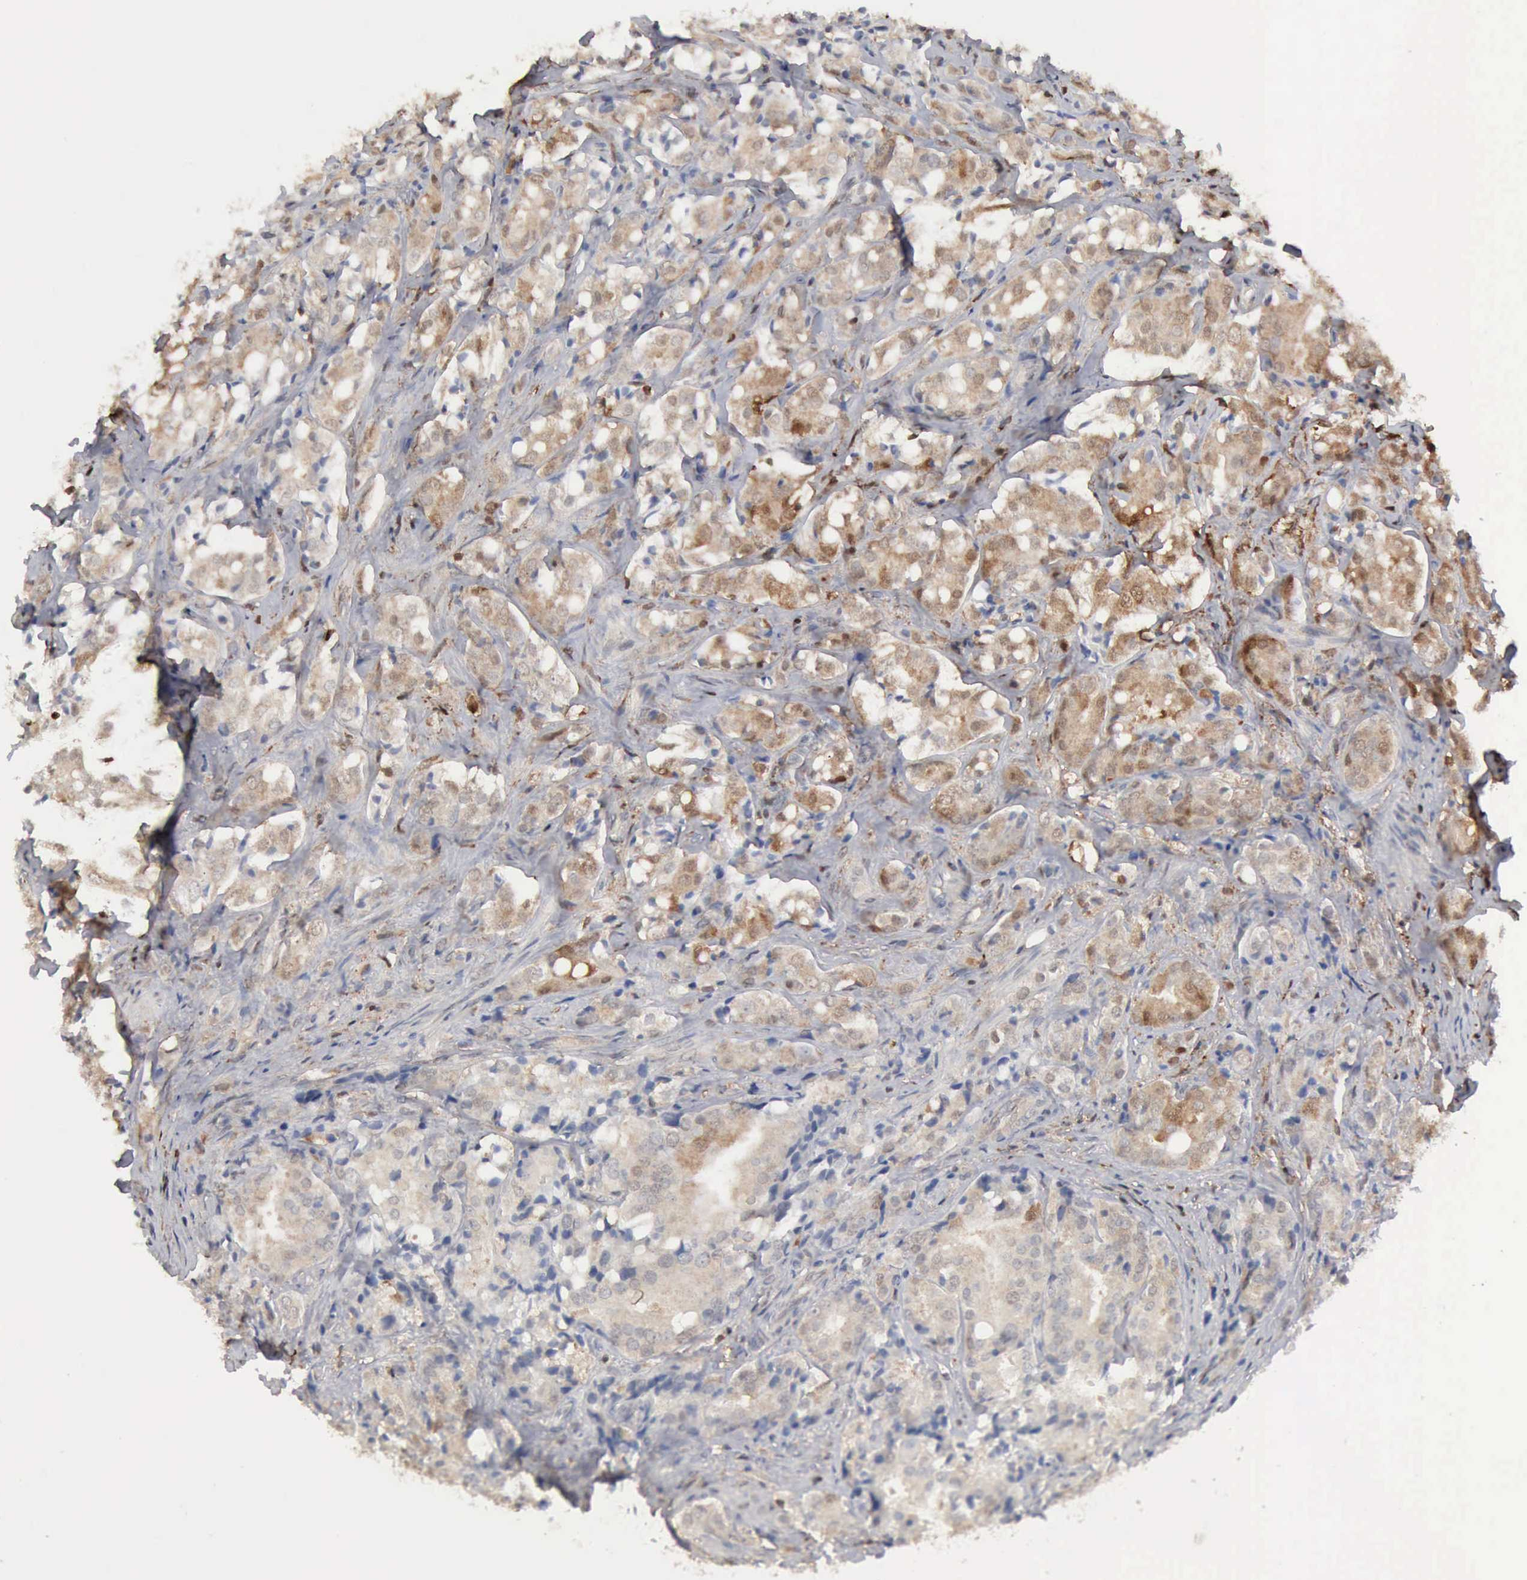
{"staining": {"intensity": "weak", "quantity": "<25%", "location": "cytoplasmic/membranous"}, "tissue": "prostate cancer", "cell_type": "Tumor cells", "image_type": "cancer", "snomed": [{"axis": "morphology", "description": "Adenocarcinoma, High grade"}, {"axis": "topography", "description": "Prostate"}], "caption": "Photomicrograph shows no significant protein staining in tumor cells of prostate adenocarcinoma (high-grade).", "gene": "STAT1", "patient": {"sex": "male", "age": 68}}